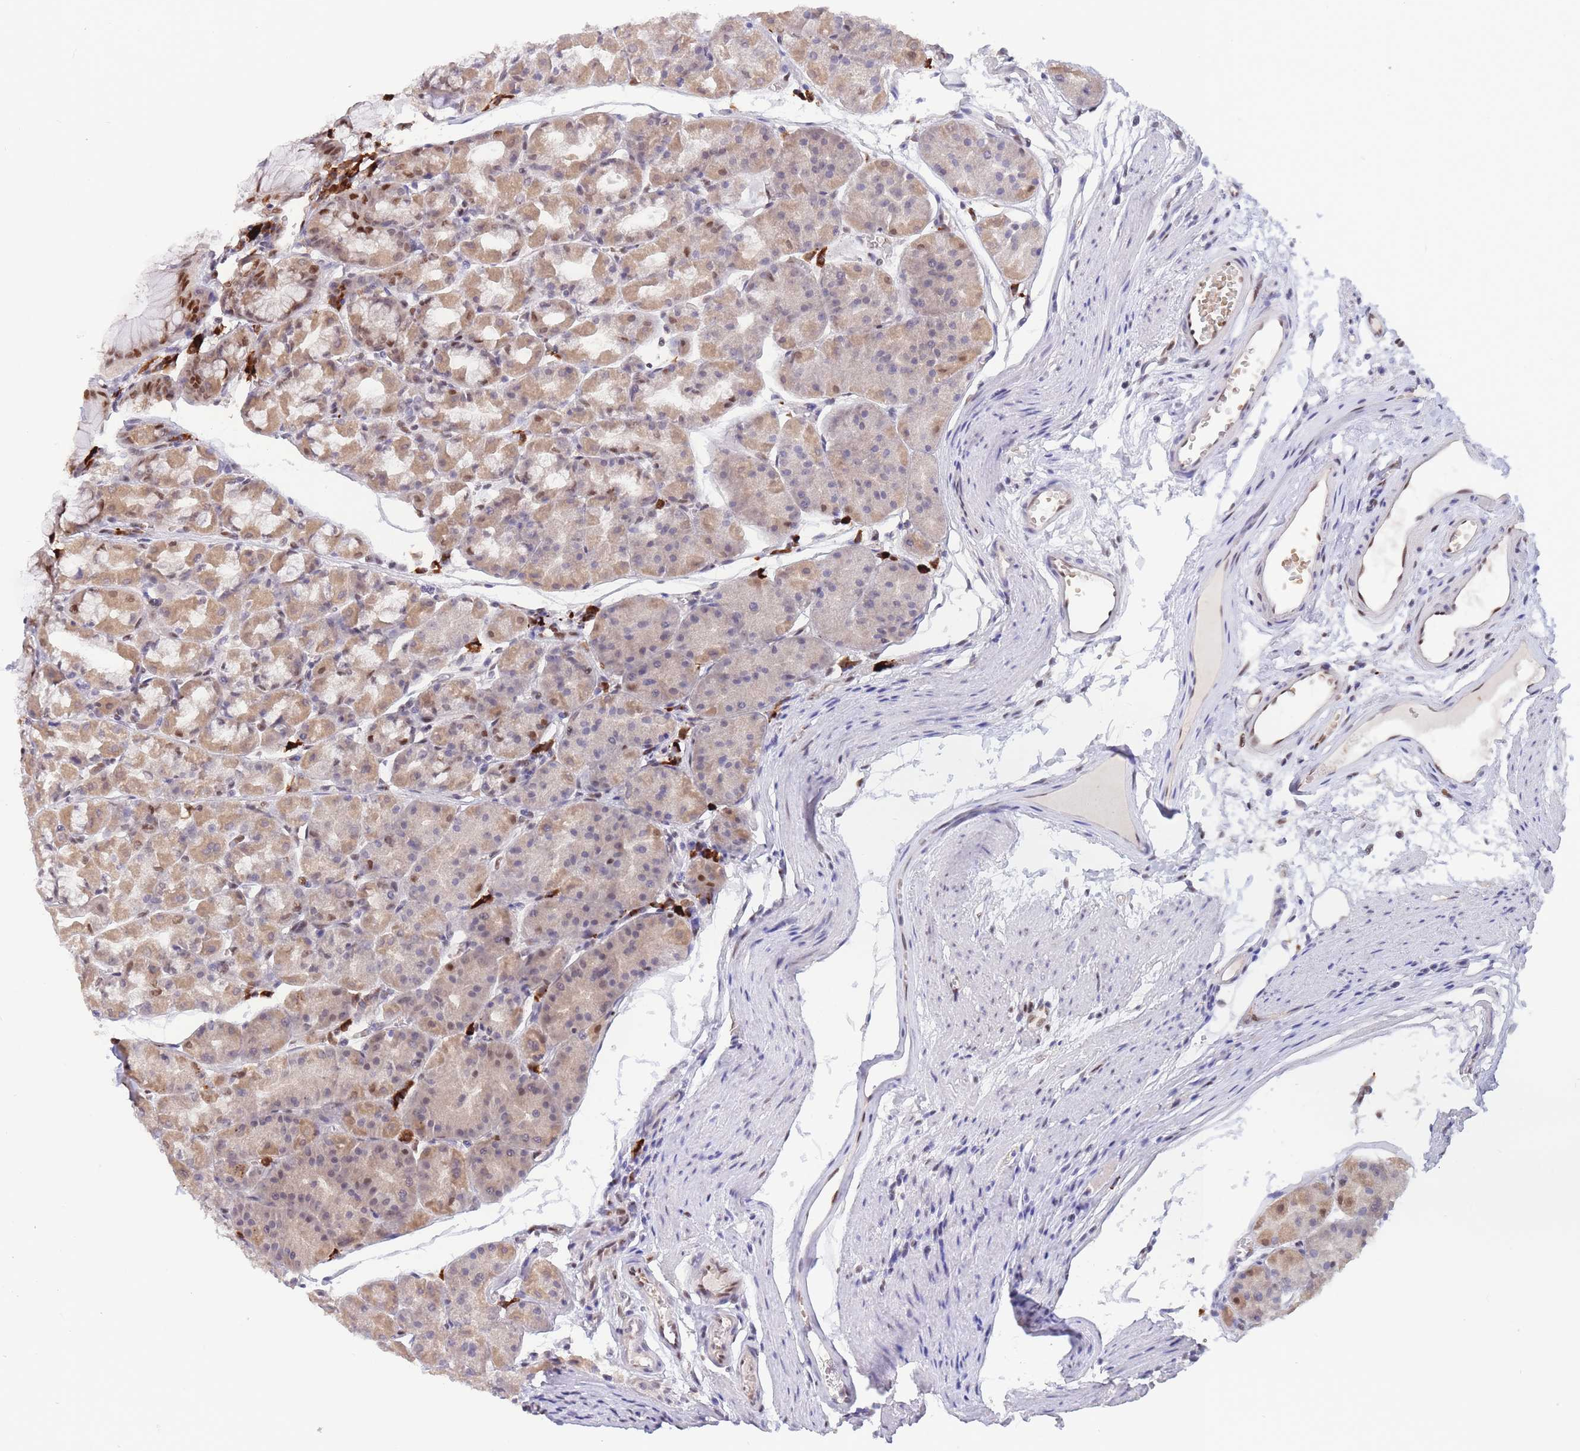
{"staining": {"intensity": "moderate", "quantity": ">75%", "location": "cytoplasmic/membranous,nuclear"}, "tissue": "stomach", "cell_type": "Glandular cells", "image_type": "normal", "snomed": [{"axis": "morphology", "description": "Normal tissue, NOS"}, {"axis": "topography", "description": "Stomach"}], "caption": "Immunohistochemistry image of normal stomach: stomach stained using immunohistochemistry (IHC) shows medium levels of moderate protein expression localized specifically in the cytoplasmic/membranous,nuclear of glandular cells, appearing as a cytoplasmic/membranous,nuclear brown color.", "gene": "SMAD9", "patient": {"sex": "male", "age": 55}}